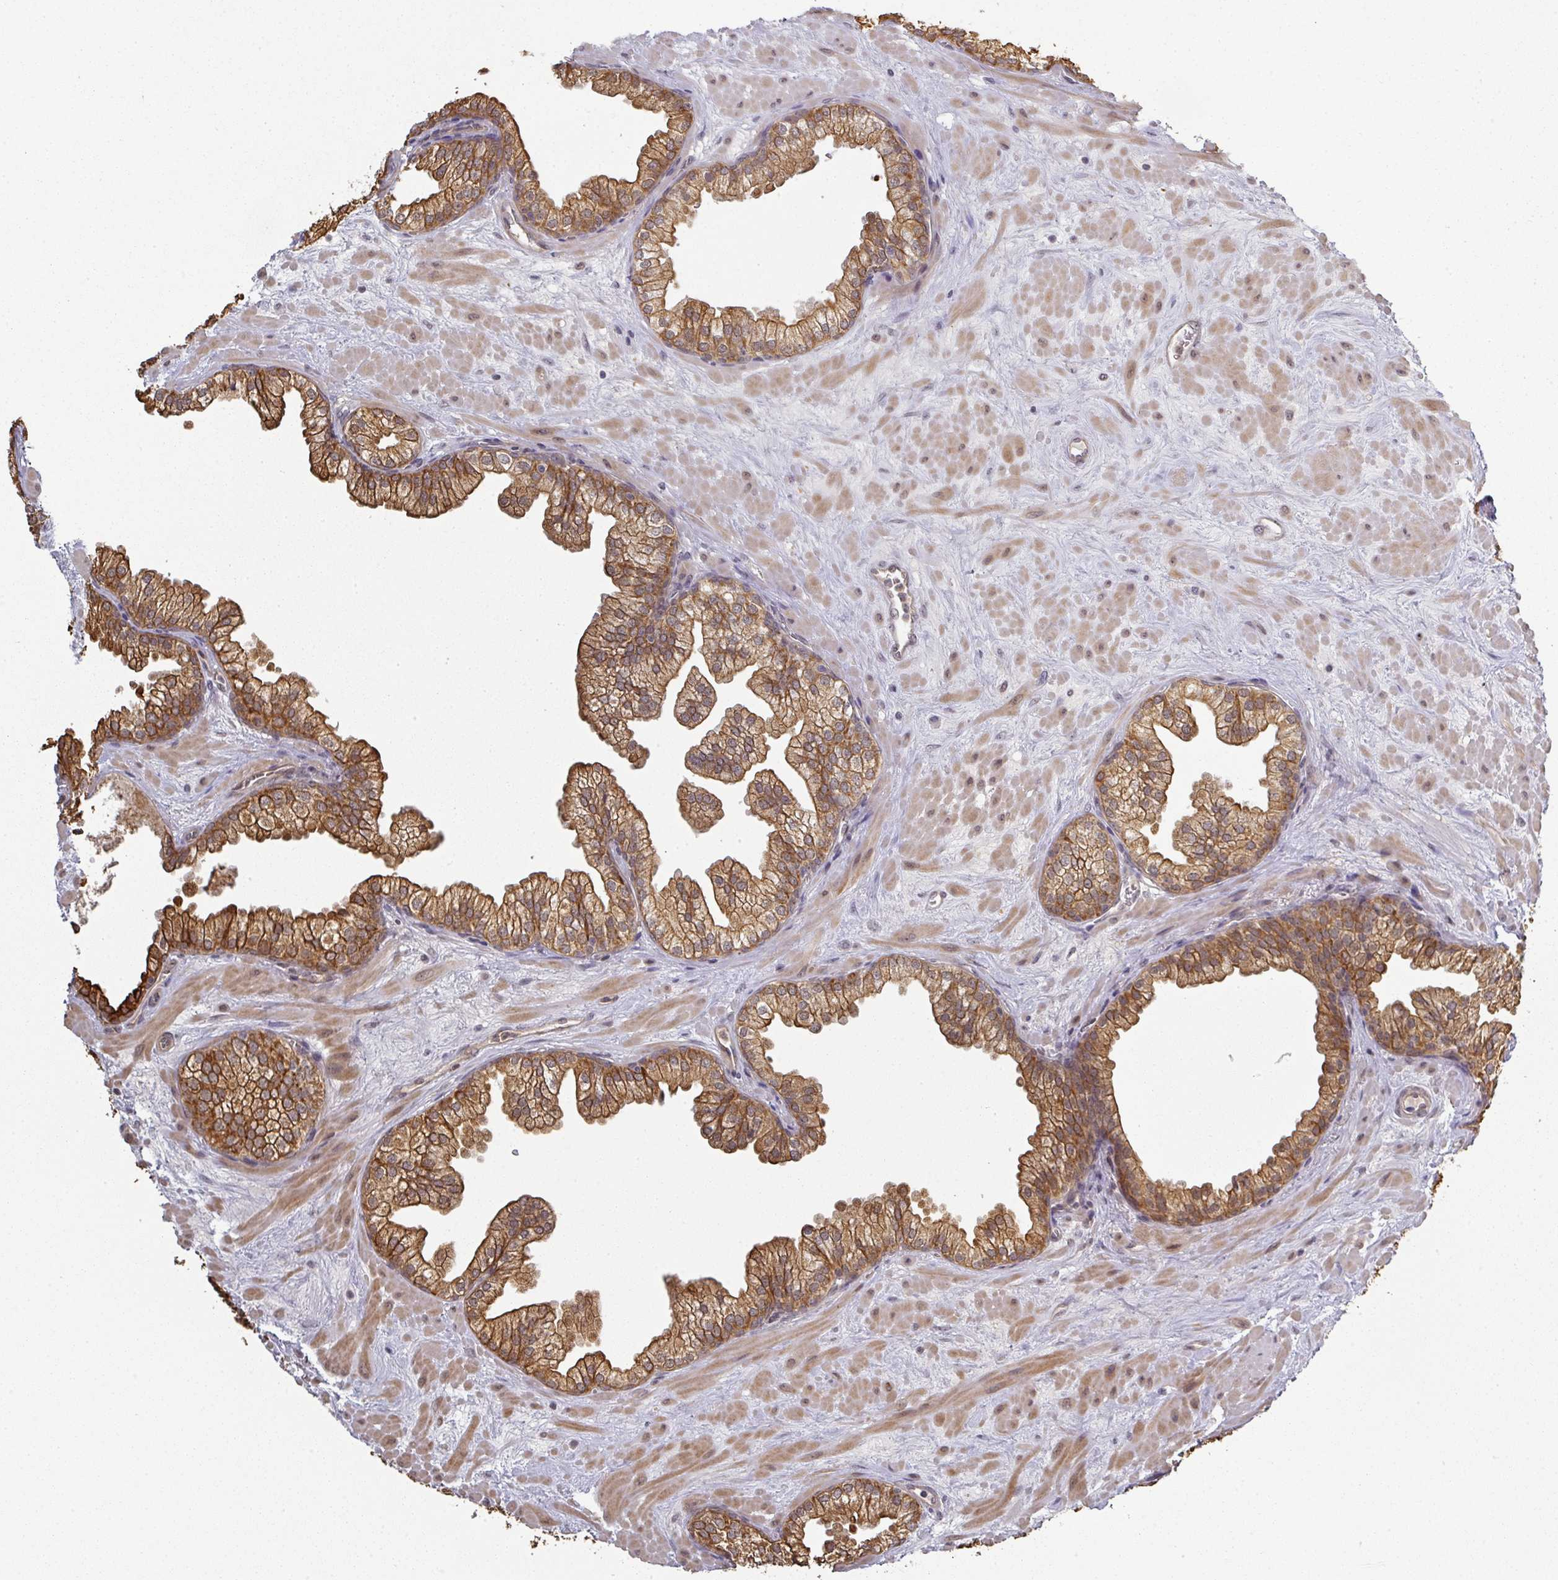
{"staining": {"intensity": "strong", "quantity": ">75%", "location": "cytoplasmic/membranous"}, "tissue": "prostate", "cell_type": "Glandular cells", "image_type": "normal", "snomed": [{"axis": "morphology", "description": "Normal tissue, NOS"}, {"axis": "topography", "description": "Prostate"}, {"axis": "topography", "description": "Peripheral nerve tissue"}], "caption": "DAB (3,3'-diaminobenzidine) immunohistochemical staining of unremarkable human prostate reveals strong cytoplasmic/membranous protein positivity in about >75% of glandular cells. (DAB IHC with brightfield microscopy, high magnification).", "gene": "GTF2H3", "patient": {"sex": "male", "age": 61}}